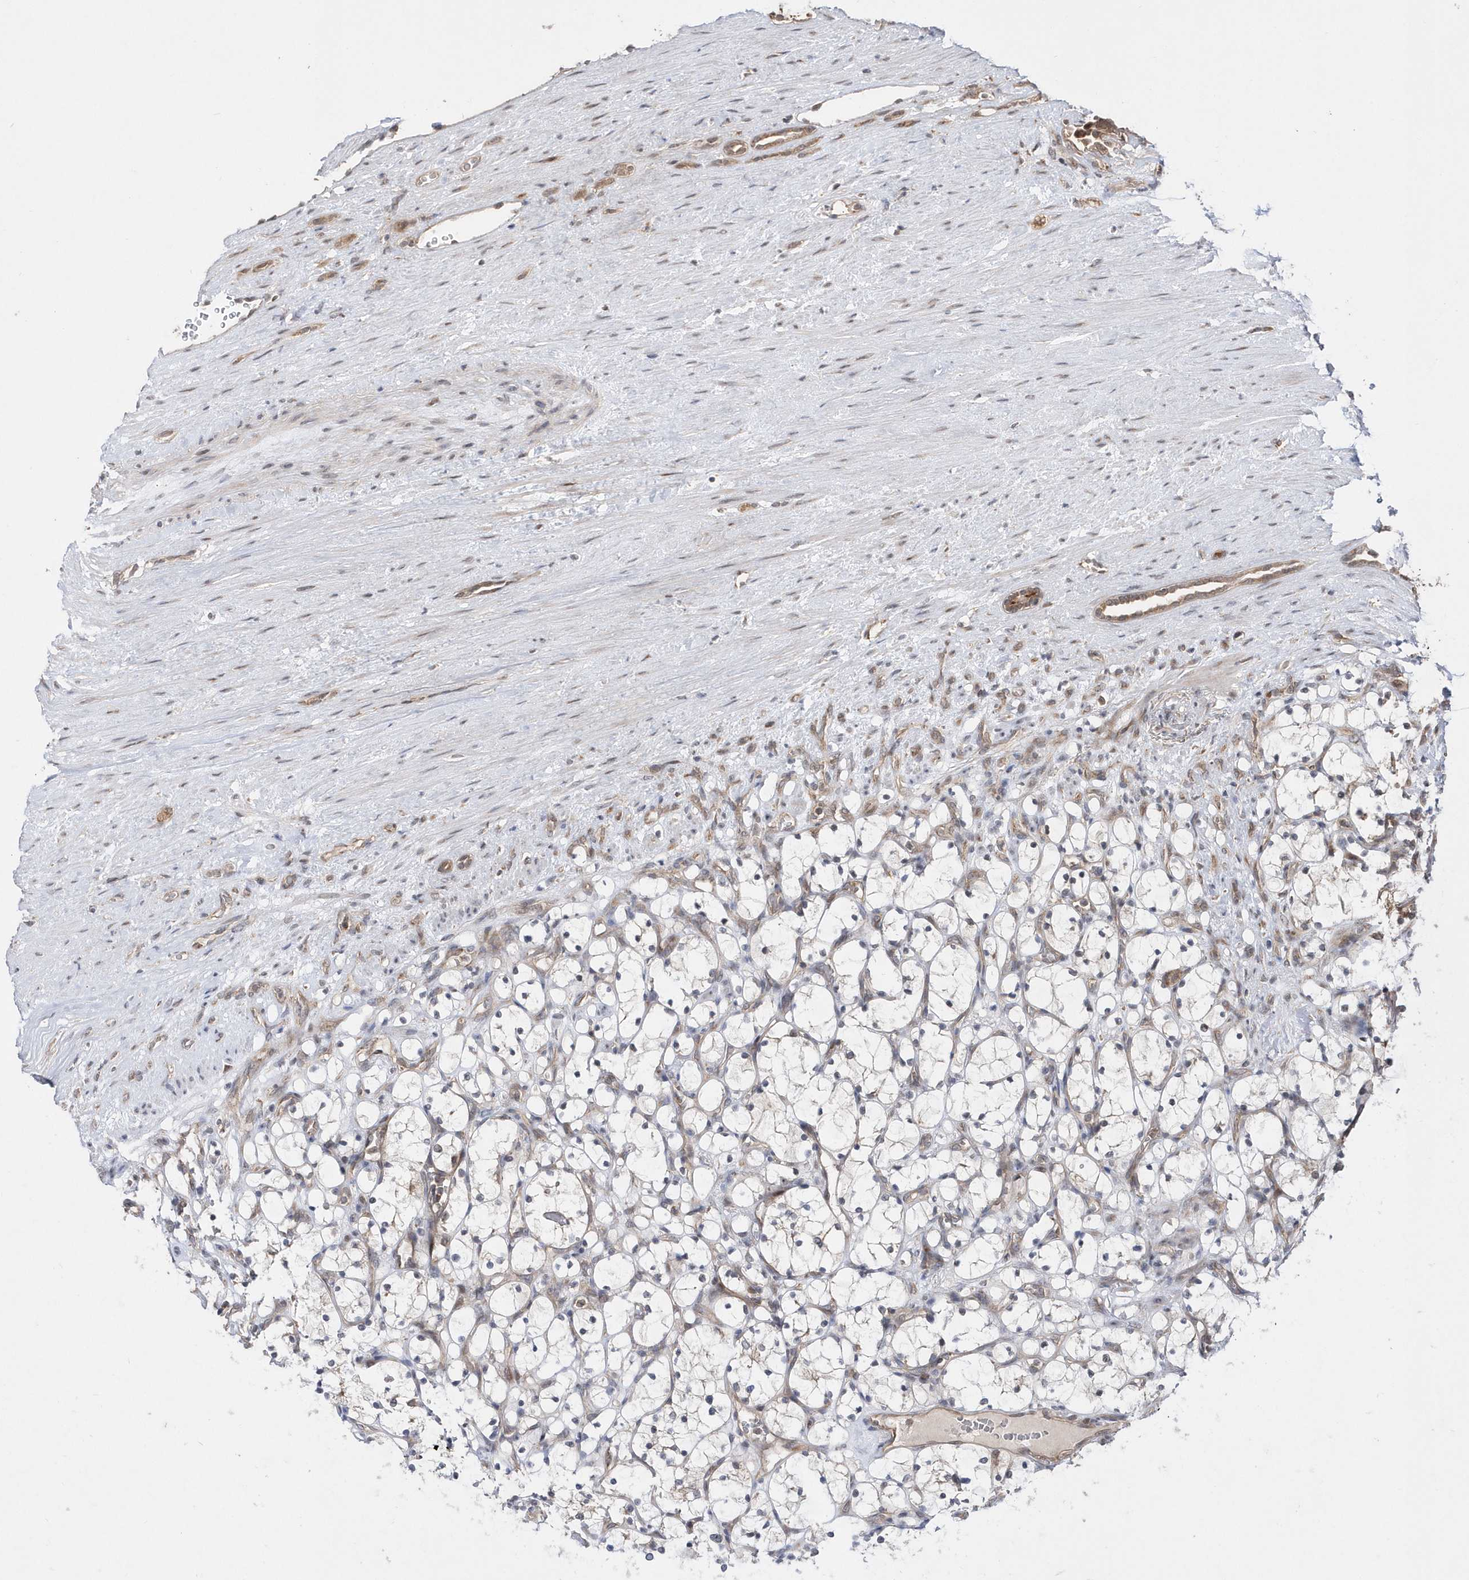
{"staining": {"intensity": "negative", "quantity": "none", "location": "none"}, "tissue": "renal cancer", "cell_type": "Tumor cells", "image_type": "cancer", "snomed": [{"axis": "morphology", "description": "Adenocarcinoma, NOS"}, {"axis": "topography", "description": "Kidney"}], "caption": "Histopathology image shows no protein expression in tumor cells of adenocarcinoma (renal) tissue.", "gene": "DALRD3", "patient": {"sex": "female", "age": 69}}